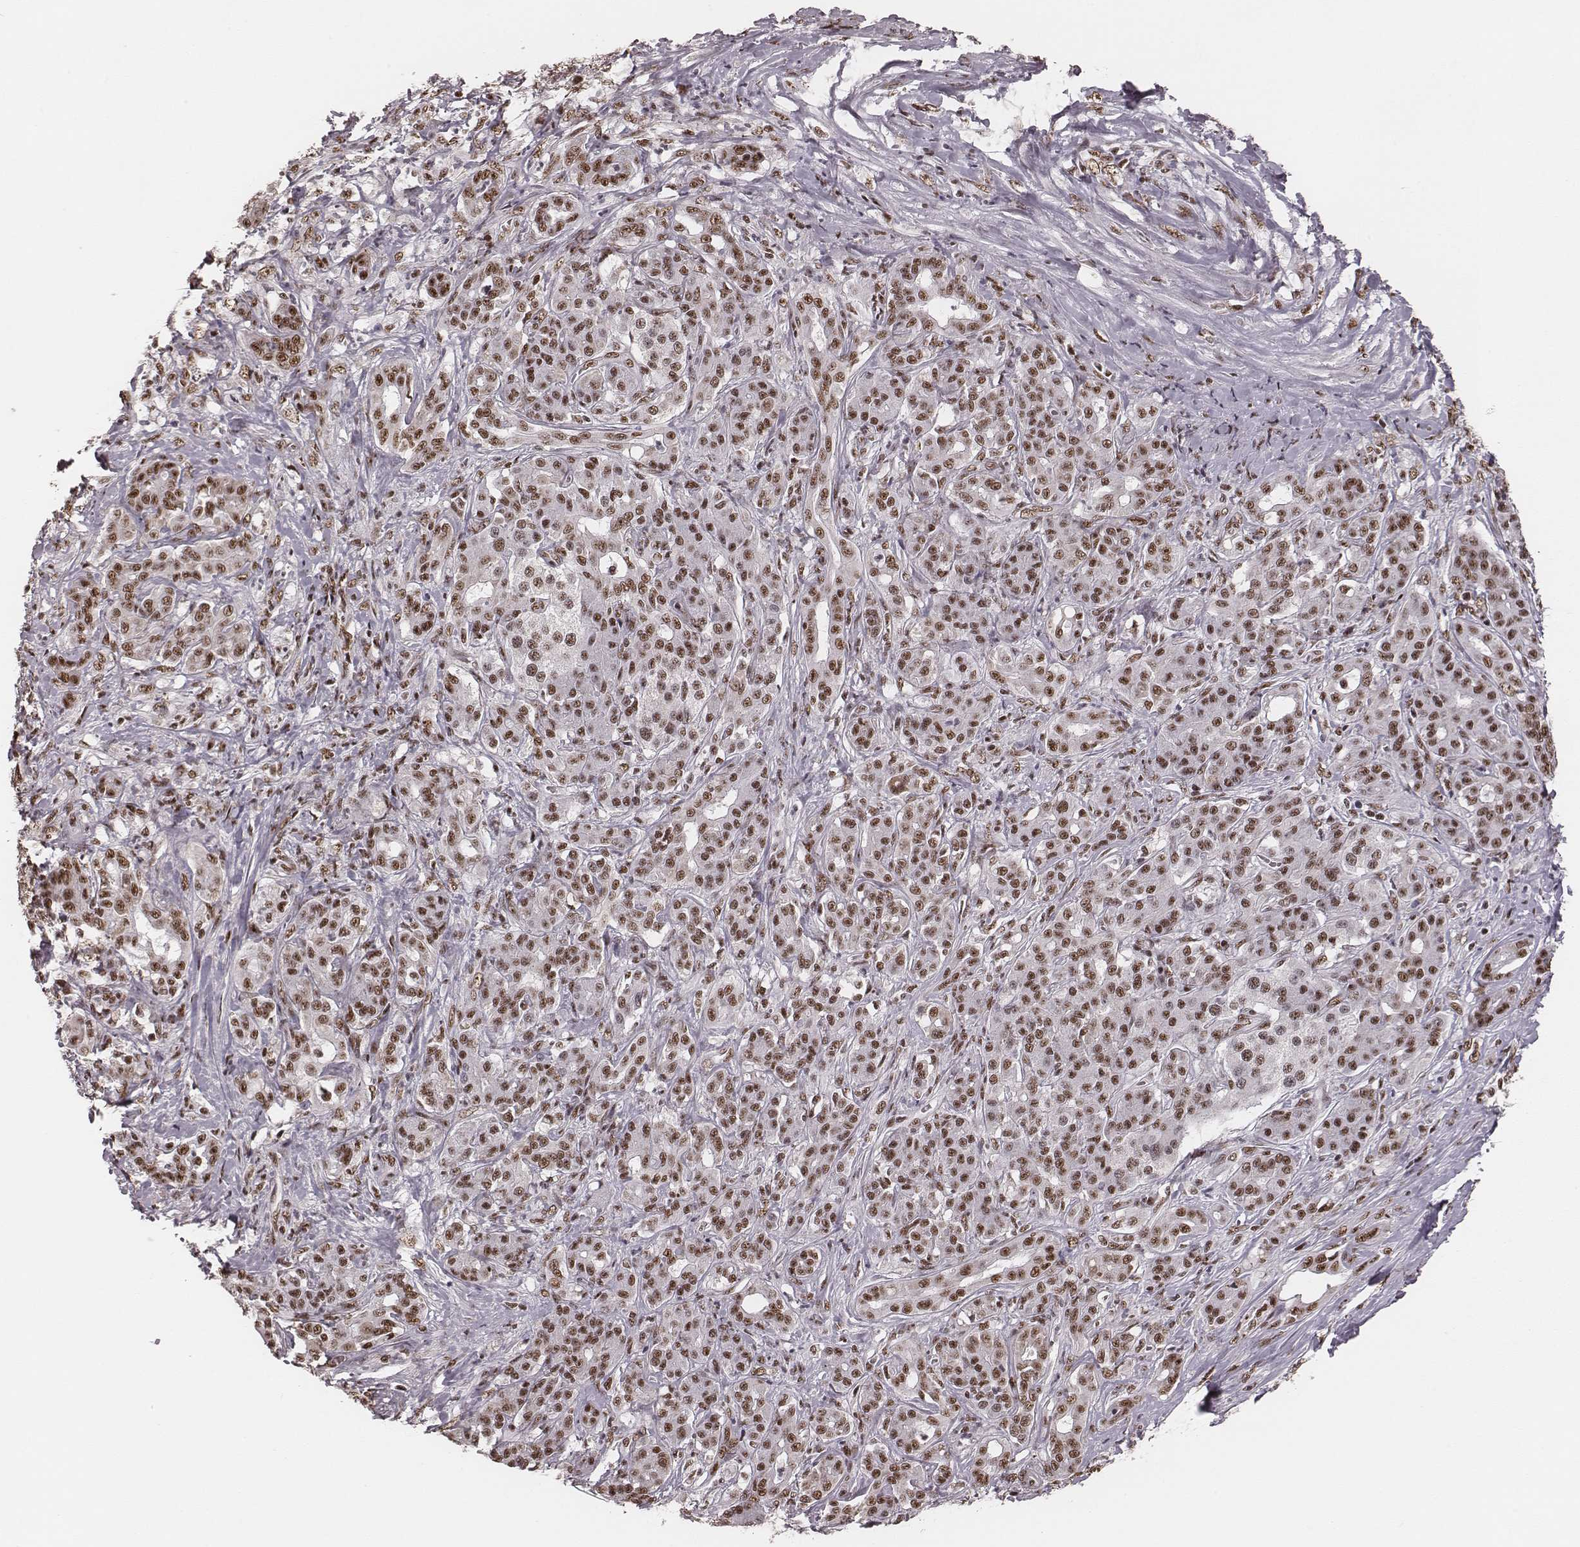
{"staining": {"intensity": "moderate", "quantity": ">75%", "location": "nuclear"}, "tissue": "pancreatic cancer", "cell_type": "Tumor cells", "image_type": "cancer", "snomed": [{"axis": "morphology", "description": "Normal tissue, NOS"}, {"axis": "morphology", "description": "Inflammation, NOS"}, {"axis": "morphology", "description": "Adenocarcinoma, NOS"}, {"axis": "topography", "description": "Pancreas"}], "caption": "IHC (DAB (3,3'-diaminobenzidine)) staining of human adenocarcinoma (pancreatic) demonstrates moderate nuclear protein staining in approximately >75% of tumor cells.", "gene": "LUC7L", "patient": {"sex": "male", "age": 57}}